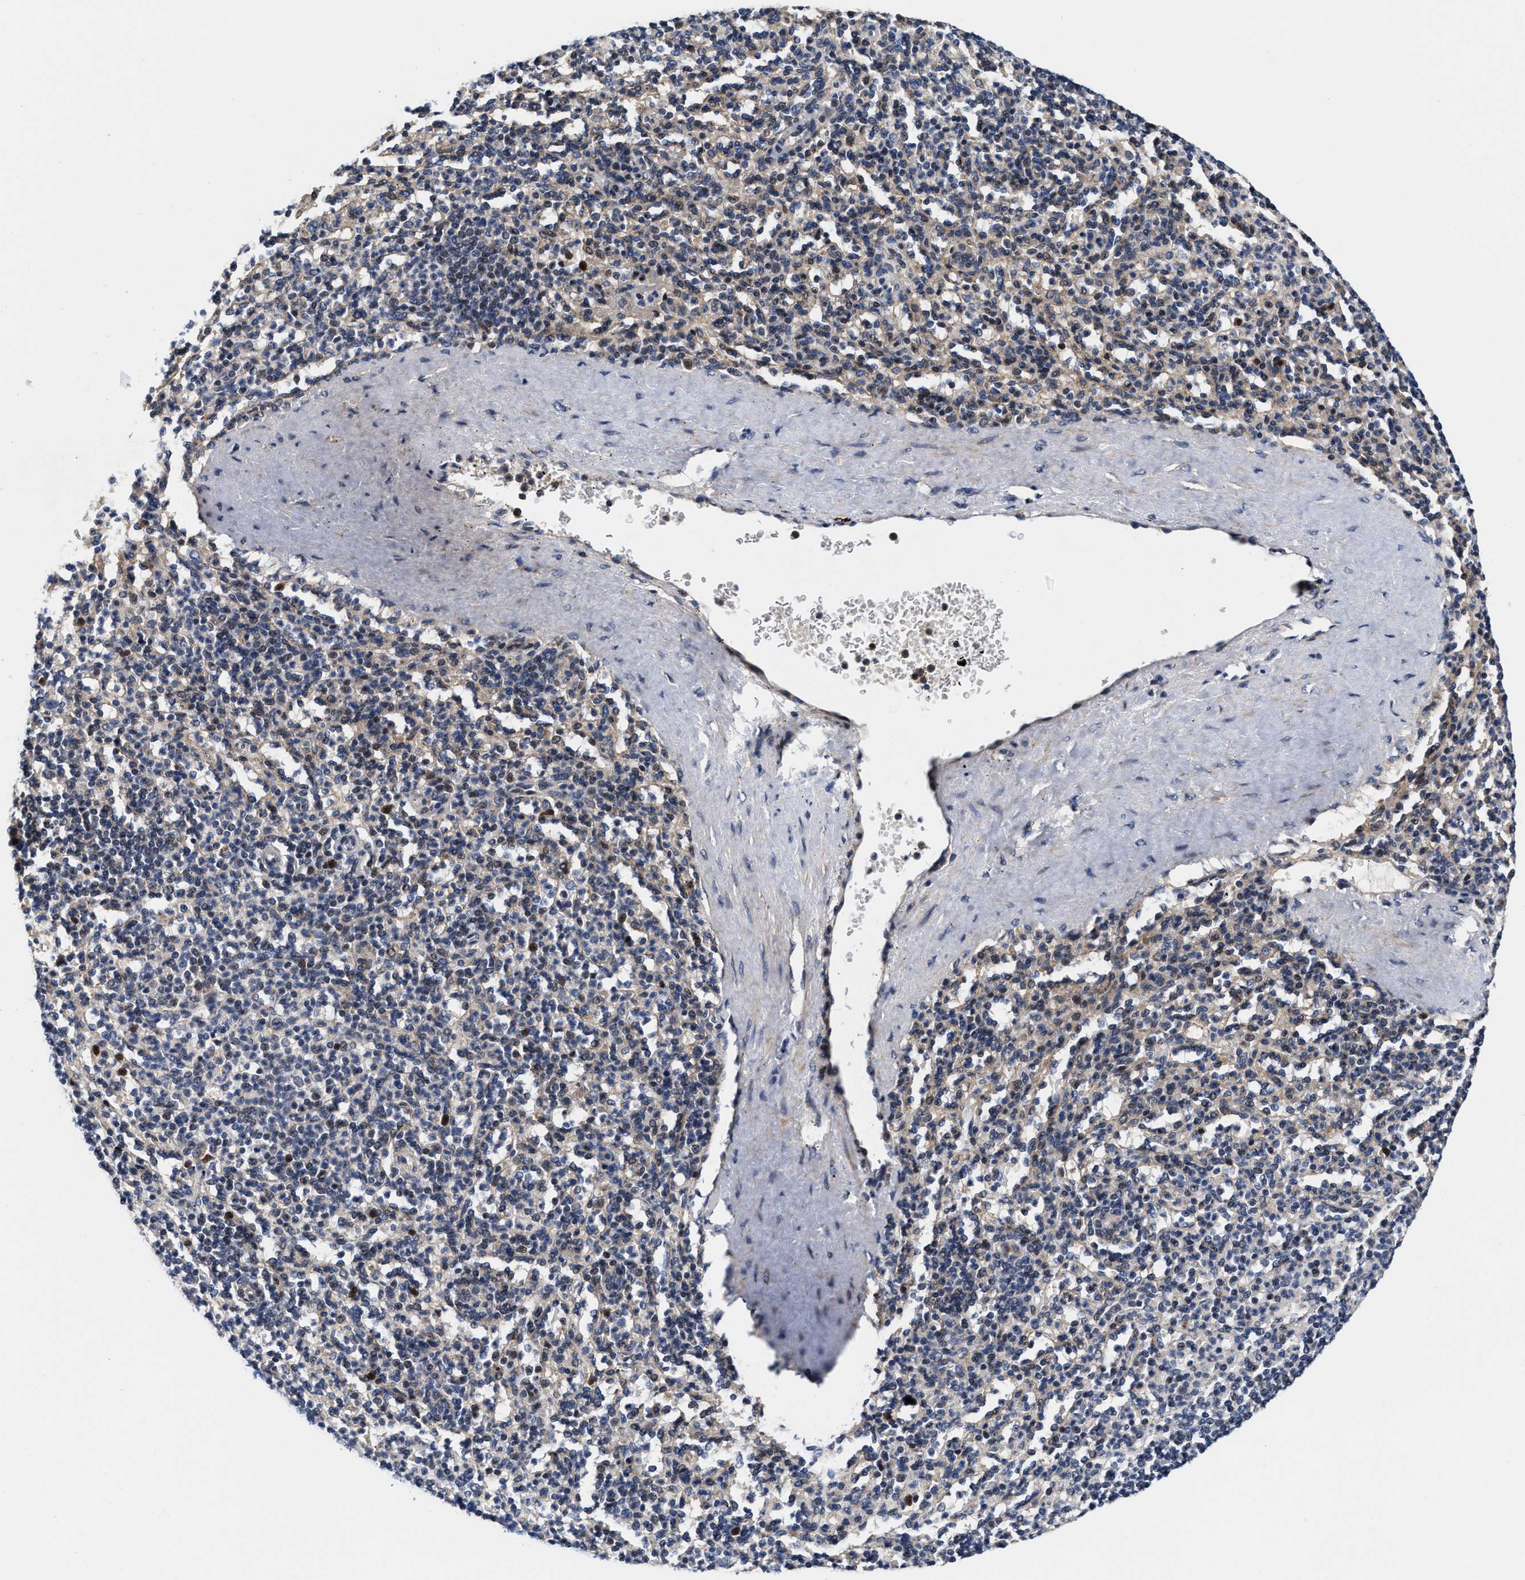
{"staining": {"intensity": "weak", "quantity": "<25%", "location": "cytoplasmic/membranous"}, "tissue": "spleen", "cell_type": "Cells in red pulp", "image_type": "normal", "snomed": [{"axis": "morphology", "description": "Normal tissue, NOS"}, {"axis": "topography", "description": "Spleen"}], "caption": "This is an immunohistochemistry histopathology image of unremarkable human spleen. There is no staining in cells in red pulp.", "gene": "SCYL2", "patient": {"sex": "male", "age": 36}}